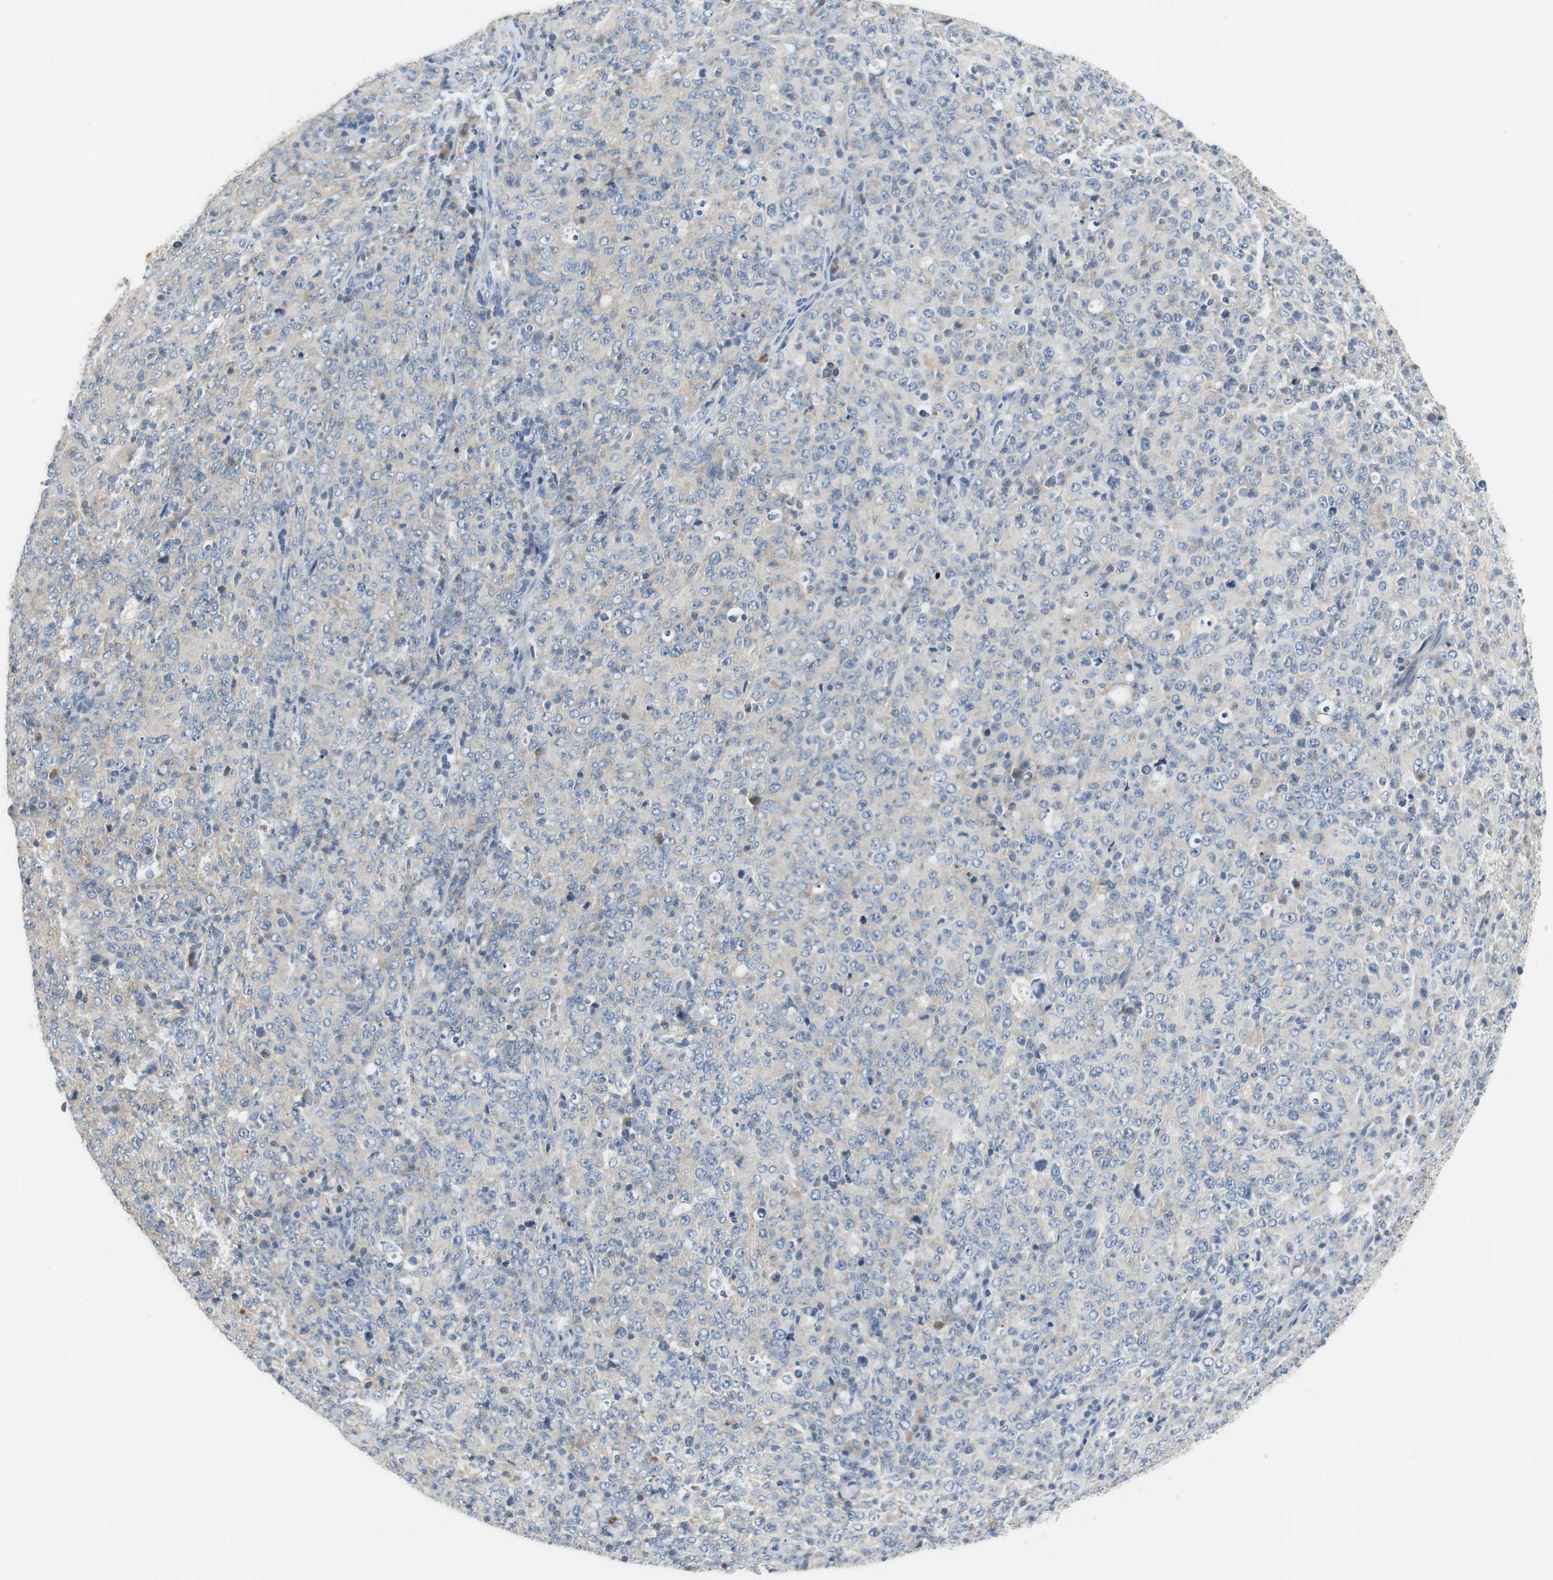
{"staining": {"intensity": "weak", "quantity": "<25%", "location": "cytoplasmic/membranous"}, "tissue": "lymphoma", "cell_type": "Tumor cells", "image_type": "cancer", "snomed": [{"axis": "morphology", "description": "Malignant lymphoma, non-Hodgkin's type, High grade"}, {"axis": "topography", "description": "Tonsil"}], "caption": "Histopathology image shows no significant protein positivity in tumor cells of lymphoma.", "gene": "GLCCI1", "patient": {"sex": "female", "age": 36}}